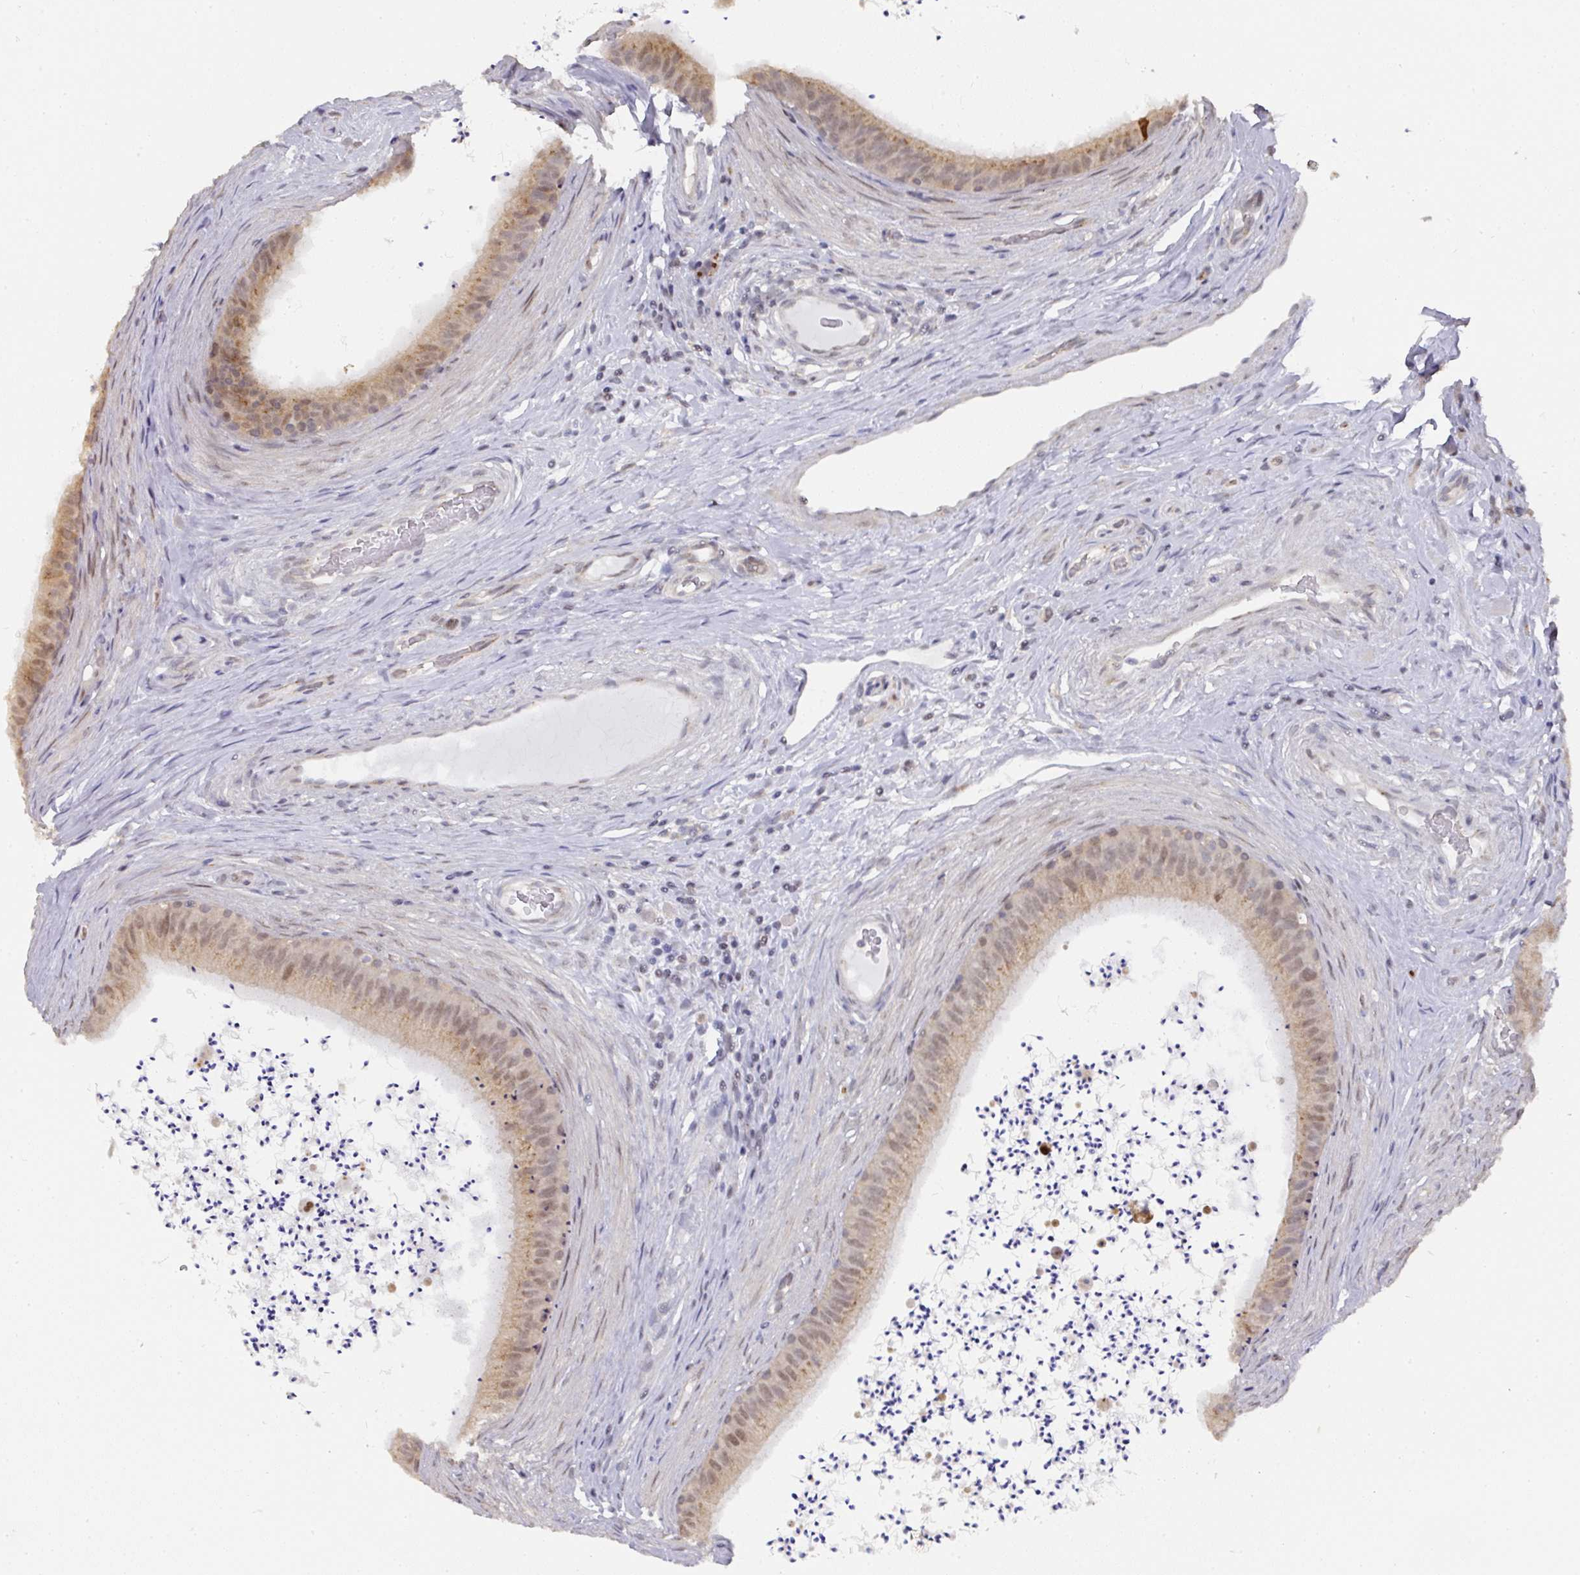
{"staining": {"intensity": "moderate", "quantity": ">75%", "location": "cytoplasmic/membranous,nuclear"}, "tissue": "epididymis", "cell_type": "Glandular cells", "image_type": "normal", "snomed": [{"axis": "morphology", "description": "Normal tissue, NOS"}, {"axis": "topography", "description": "Testis"}, {"axis": "topography", "description": "Epididymis"}], "caption": "The image shows immunohistochemical staining of benign epididymis. There is moderate cytoplasmic/membranous,nuclear staining is identified in approximately >75% of glandular cells.", "gene": "C18orf25", "patient": {"sex": "male", "age": 41}}